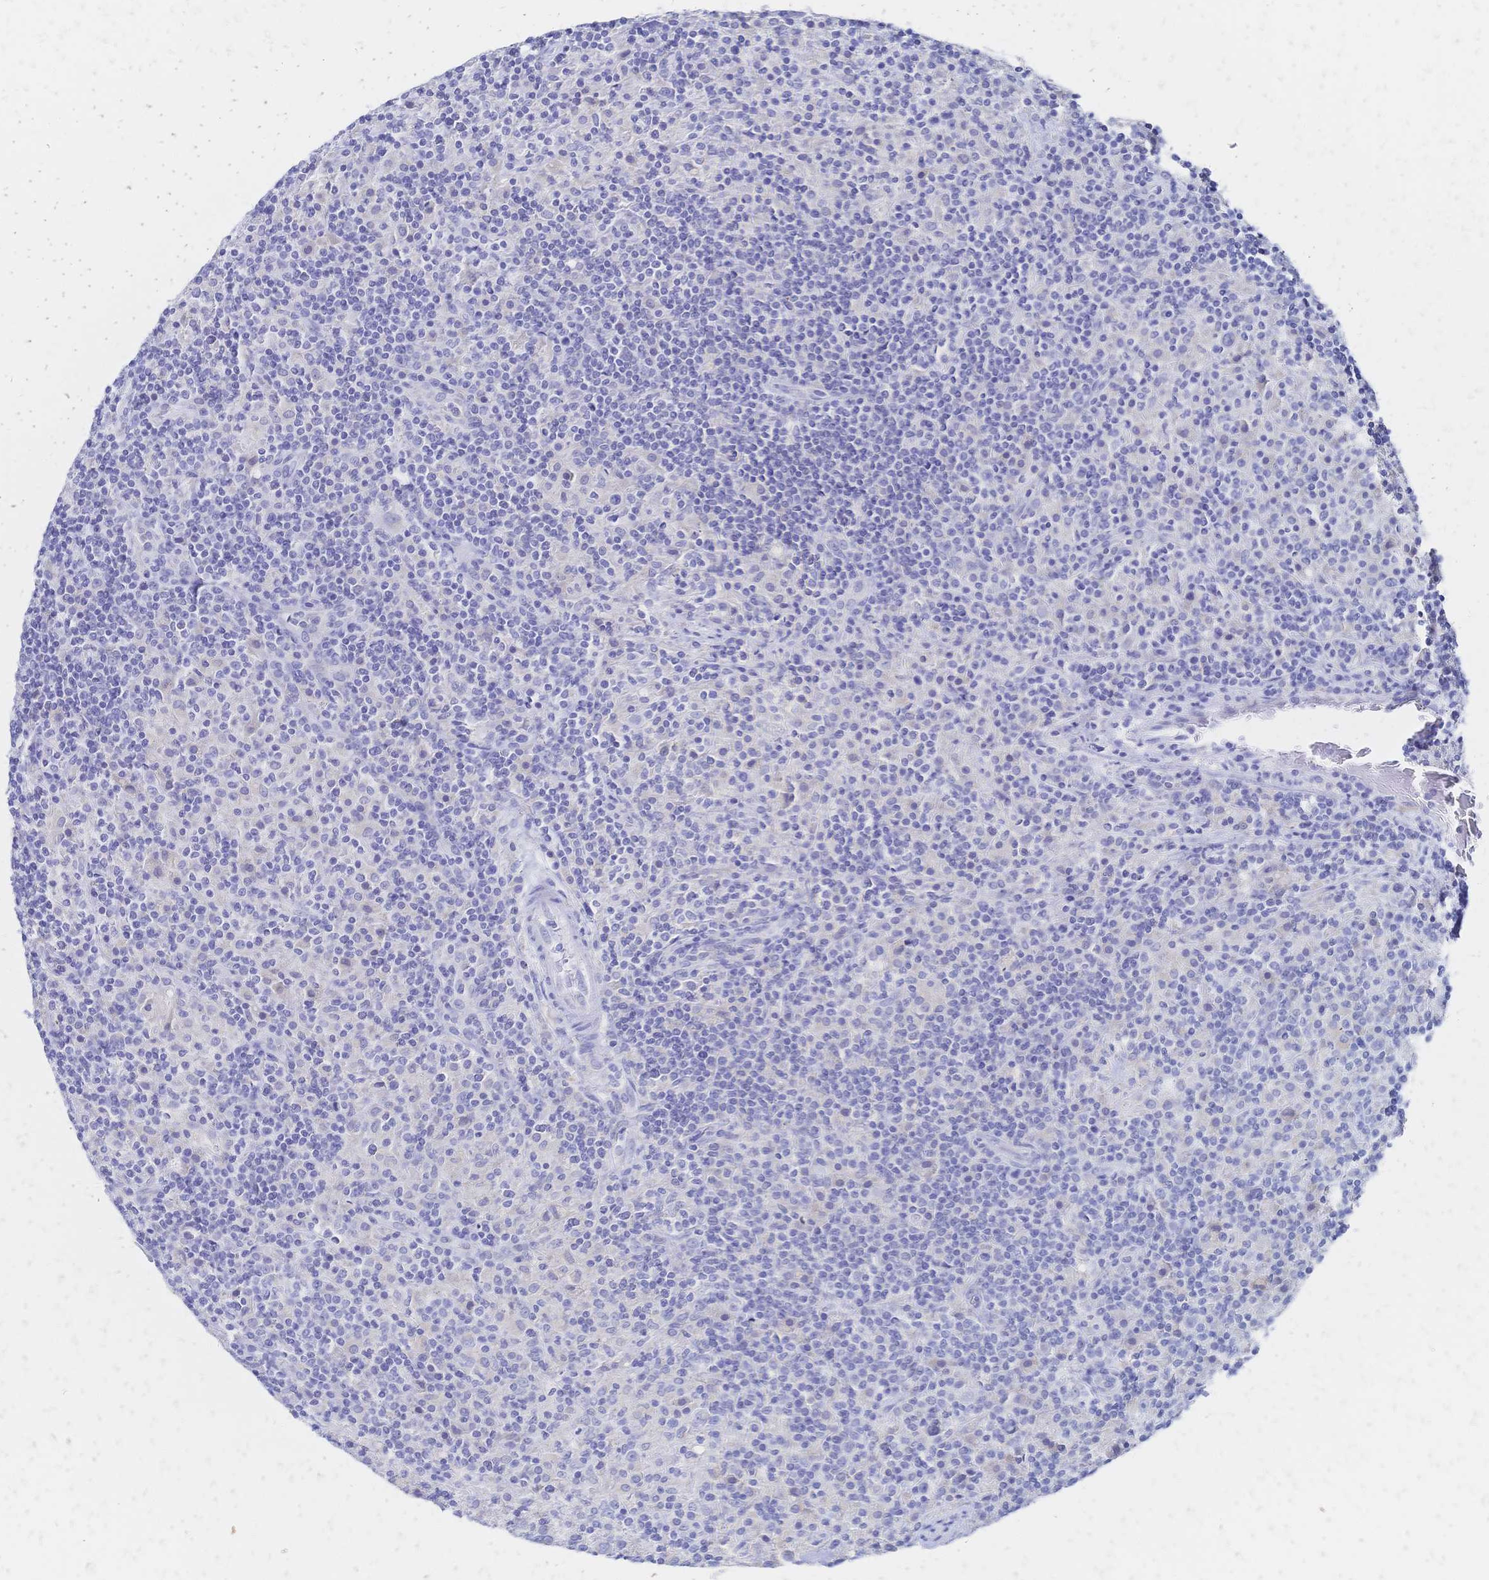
{"staining": {"intensity": "negative", "quantity": "none", "location": "none"}, "tissue": "lymphoma", "cell_type": "Tumor cells", "image_type": "cancer", "snomed": [{"axis": "morphology", "description": "Hodgkin's disease, NOS"}, {"axis": "topography", "description": "Lymph node"}], "caption": "Protein analysis of Hodgkin's disease reveals no significant staining in tumor cells. (DAB (3,3'-diaminobenzidine) immunohistochemistry with hematoxylin counter stain).", "gene": "SLC5A1", "patient": {"sex": "male", "age": 70}}